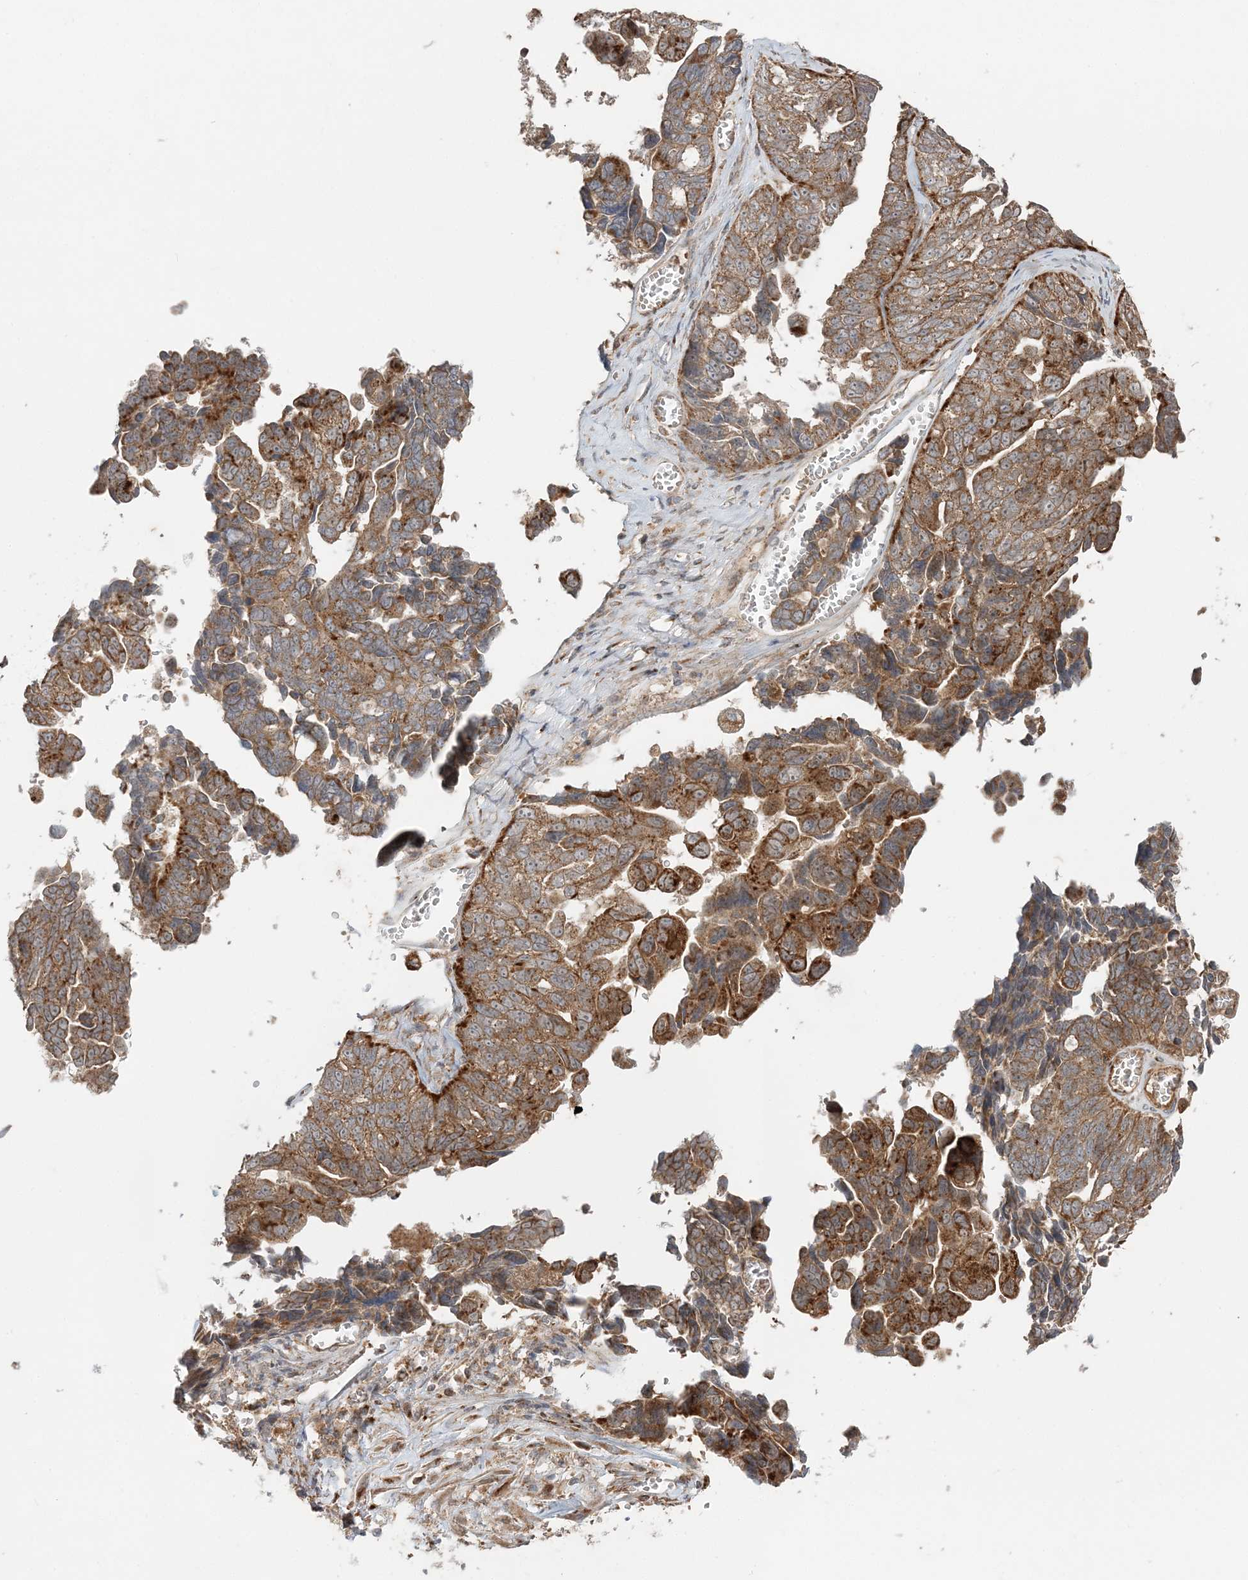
{"staining": {"intensity": "moderate", "quantity": ">75%", "location": "cytoplasmic/membranous"}, "tissue": "ovarian cancer", "cell_type": "Tumor cells", "image_type": "cancer", "snomed": [{"axis": "morphology", "description": "Cystadenocarcinoma, serous, NOS"}, {"axis": "topography", "description": "Ovary"}], "caption": "This histopathology image shows immunohistochemistry staining of ovarian cancer, with medium moderate cytoplasmic/membranous positivity in about >75% of tumor cells.", "gene": "ABCC3", "patient": {"sex": "female", "age": 79}}